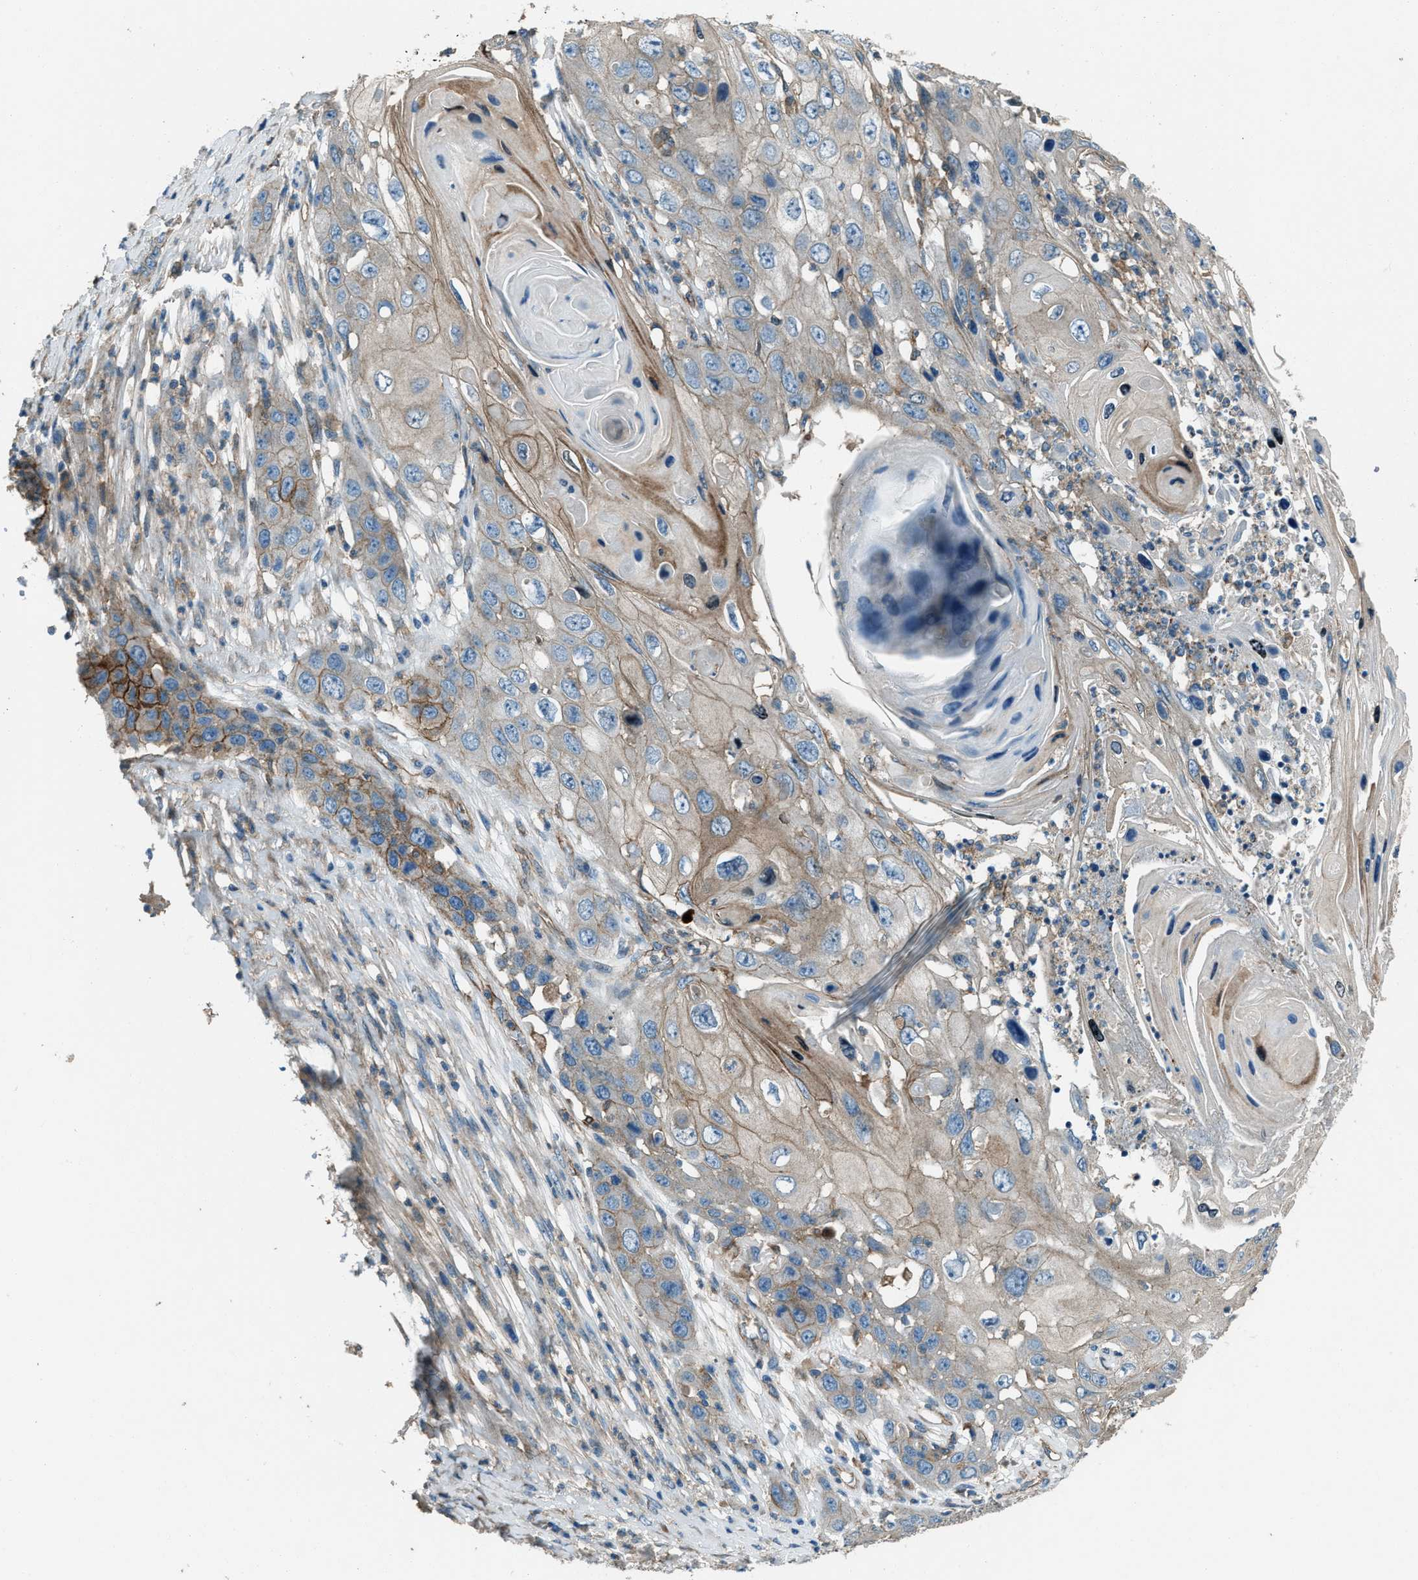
{"staining": {"intensity": "moderate", "quantity": "<25%", "location": "cytoplasmic/membranous"}, "tissue": "skin cancer", "cell_type": "Tumor cells", "image_type": "cancer", "snomed": [{"axis": "morphology", "description": "Squamous cell carcinoma, NOS"}, {"axis": "topography", "description": "Skin"}], "caption": "This is an image of immunohistochemistry staining of skin cancer (squamous cell carcinoma), which shows moderate expression in the cytoplasmic/membranous of tumor cells.", "gene": "SVIL", "patient": {"sex": "male", "age": 55}}